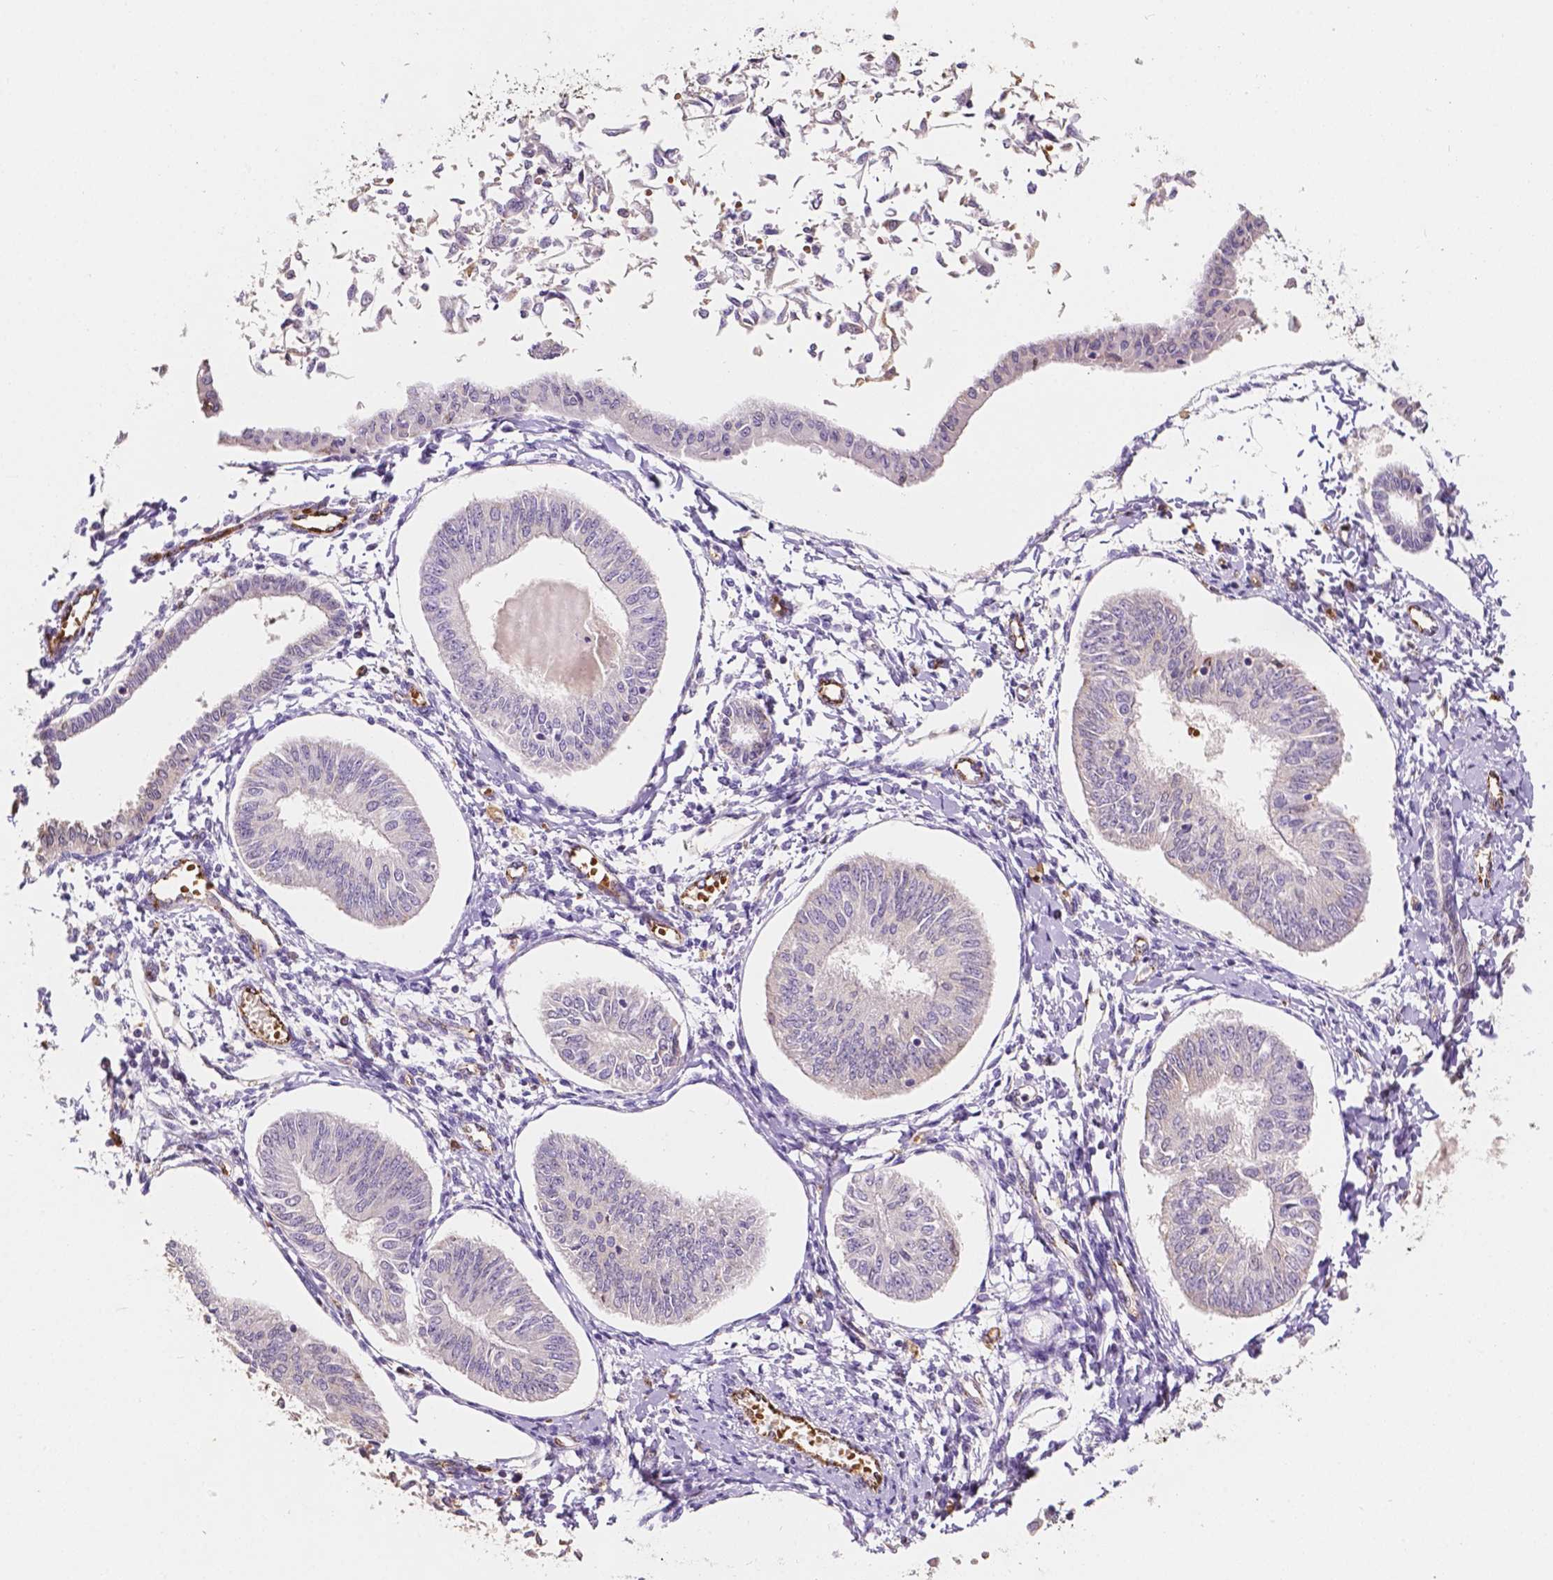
{"staining": {"intensity": "negative", "quantity": "none", "location": "none"}, "tissue": "endometrial cancer", "cell_type": "Tumor cells", "image_type": "cancer", "snomed": [{"axis": "morphology", "description": "Adenocarcinoma, NOS"}, {"axis": "topography", "description": "Endometrium"}], "caption": "This micrograph is of endometrial adenocarcinoma stained with immunohistochemistry (IHC) to label a protein in brown with the nuclei are counter-stained blue. There is no staining in tumor cells.", "gene": "SLC22A4", "patient": {"sex": "female", "age": 58}}